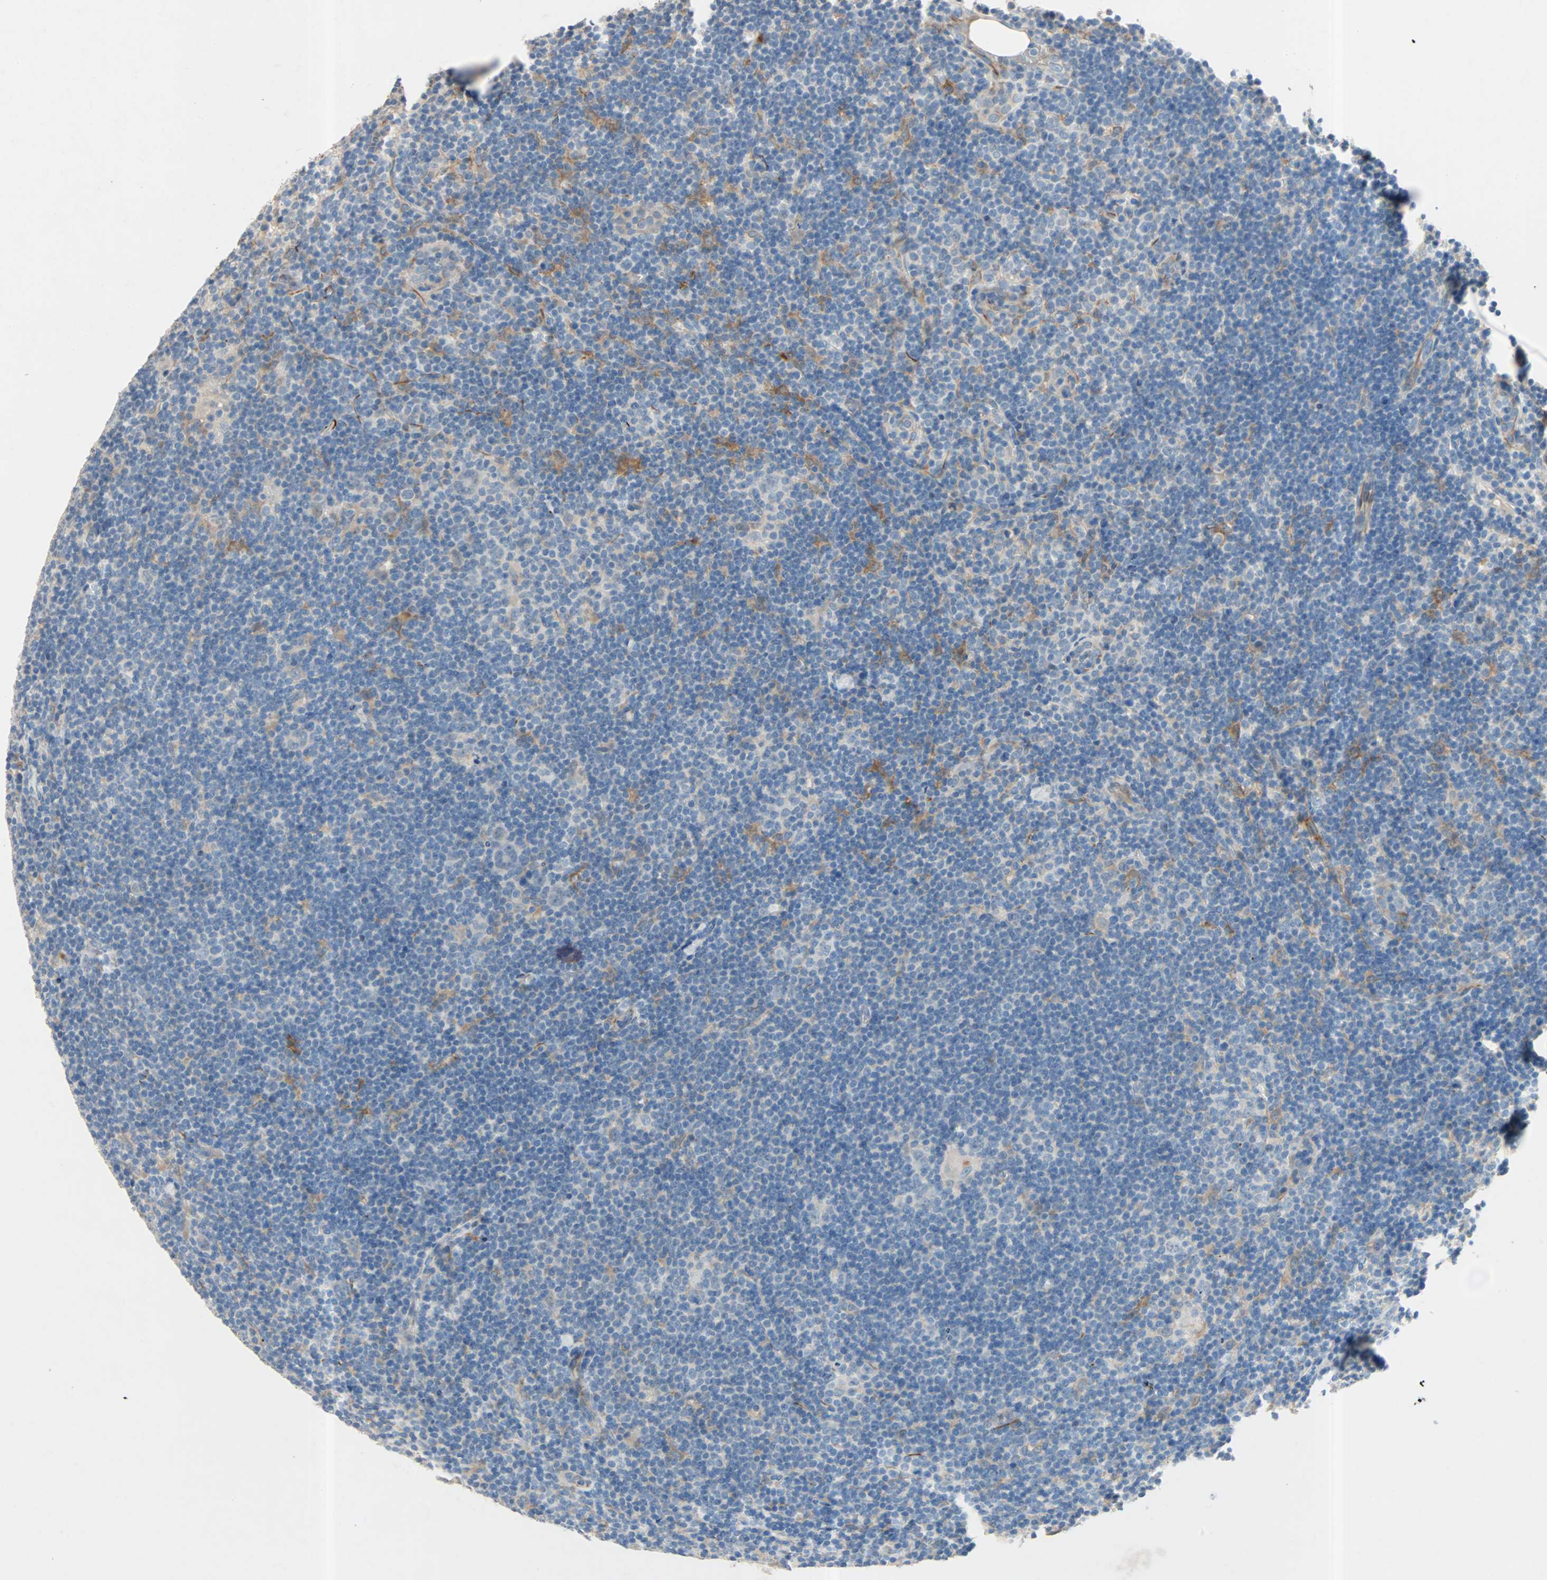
{"staining": {"intensity": "negative", "quantity": "none", "location": "none"}, "tissue": "lymphoma", "cell_type": "Tumor cells", "image_type": "cancer", "snomed": [{"axis": "morphology", "description": "Hodgkin's disease, NOS"}, {"axis": "topography", "description": "Lymph node"}], "caption": "Hodgkin's disease was stained to show a protein in brown. There is no significant positivity in tumor cells.", "gene": "PCDHB2", "patient": {"sex": "female", "age": 57}}